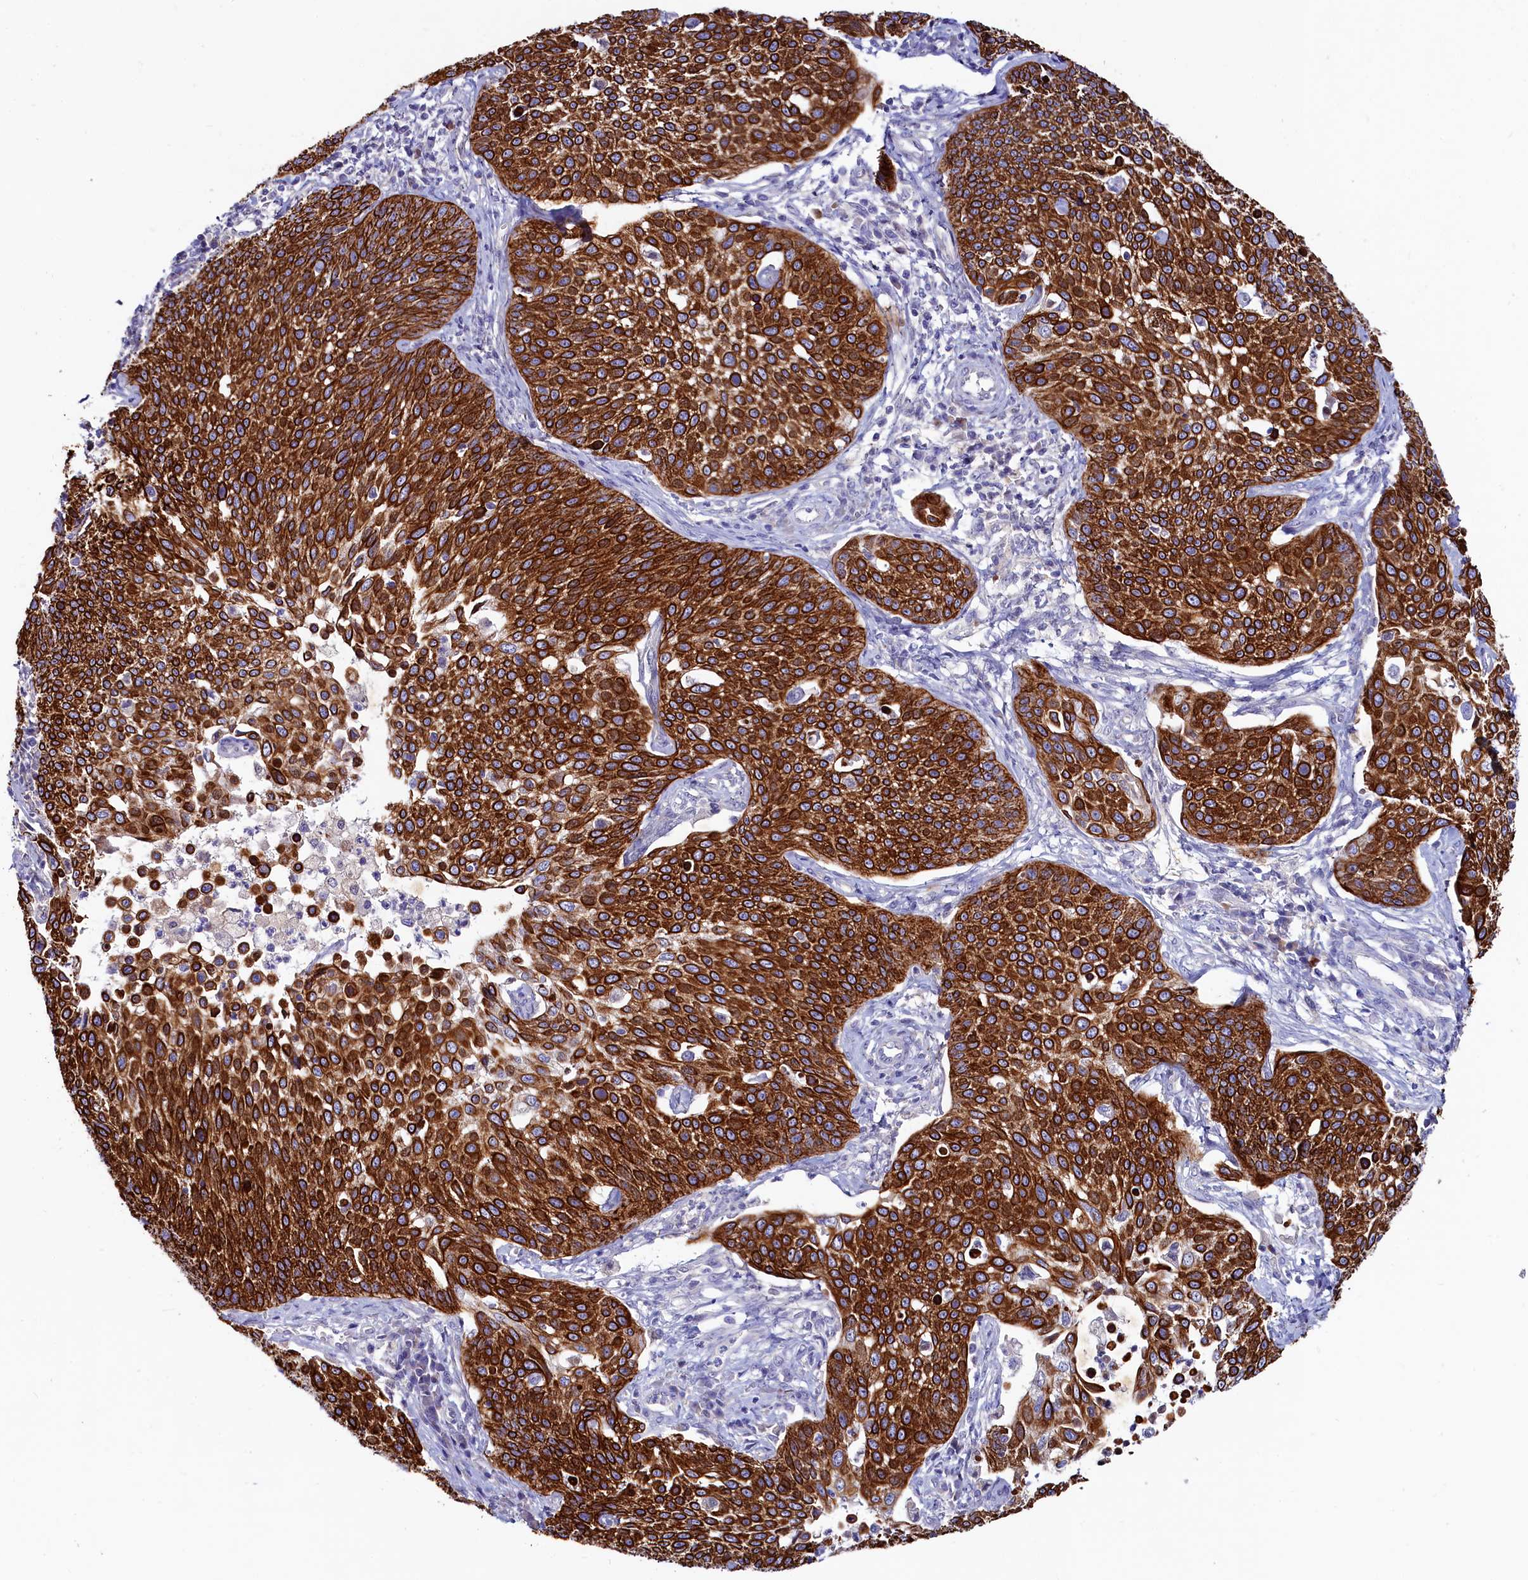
{"staining": {"intensity": "strong", "quantity": ">75%", "location": "cytoplasmic/membranous"}, "tissue": "cervical cancer", "cell_type": "Tumor cells", "image_type": "cancer", "snomed": [{"axis": "morphology", "description": "Squamous cell carcinoma, NOS"}, {"axis": "topography", "description": "Cervix"}], "caption": "DAB (3,3'-diaminobenzidine) immunohistochemical staining of cervical cancer (squamous cell carcinoma) reveals strong cytoplasmic/membranous protein staining in approximately >75% of tumor cells. Using DAB (3,3'-diaminobenzidine) (brown) and hematoxylin (blue) stains, captured at high magnification using brightfield microscopy.", "gene": "ASTE1", "patient": {"sex": "female", "age": 34}}